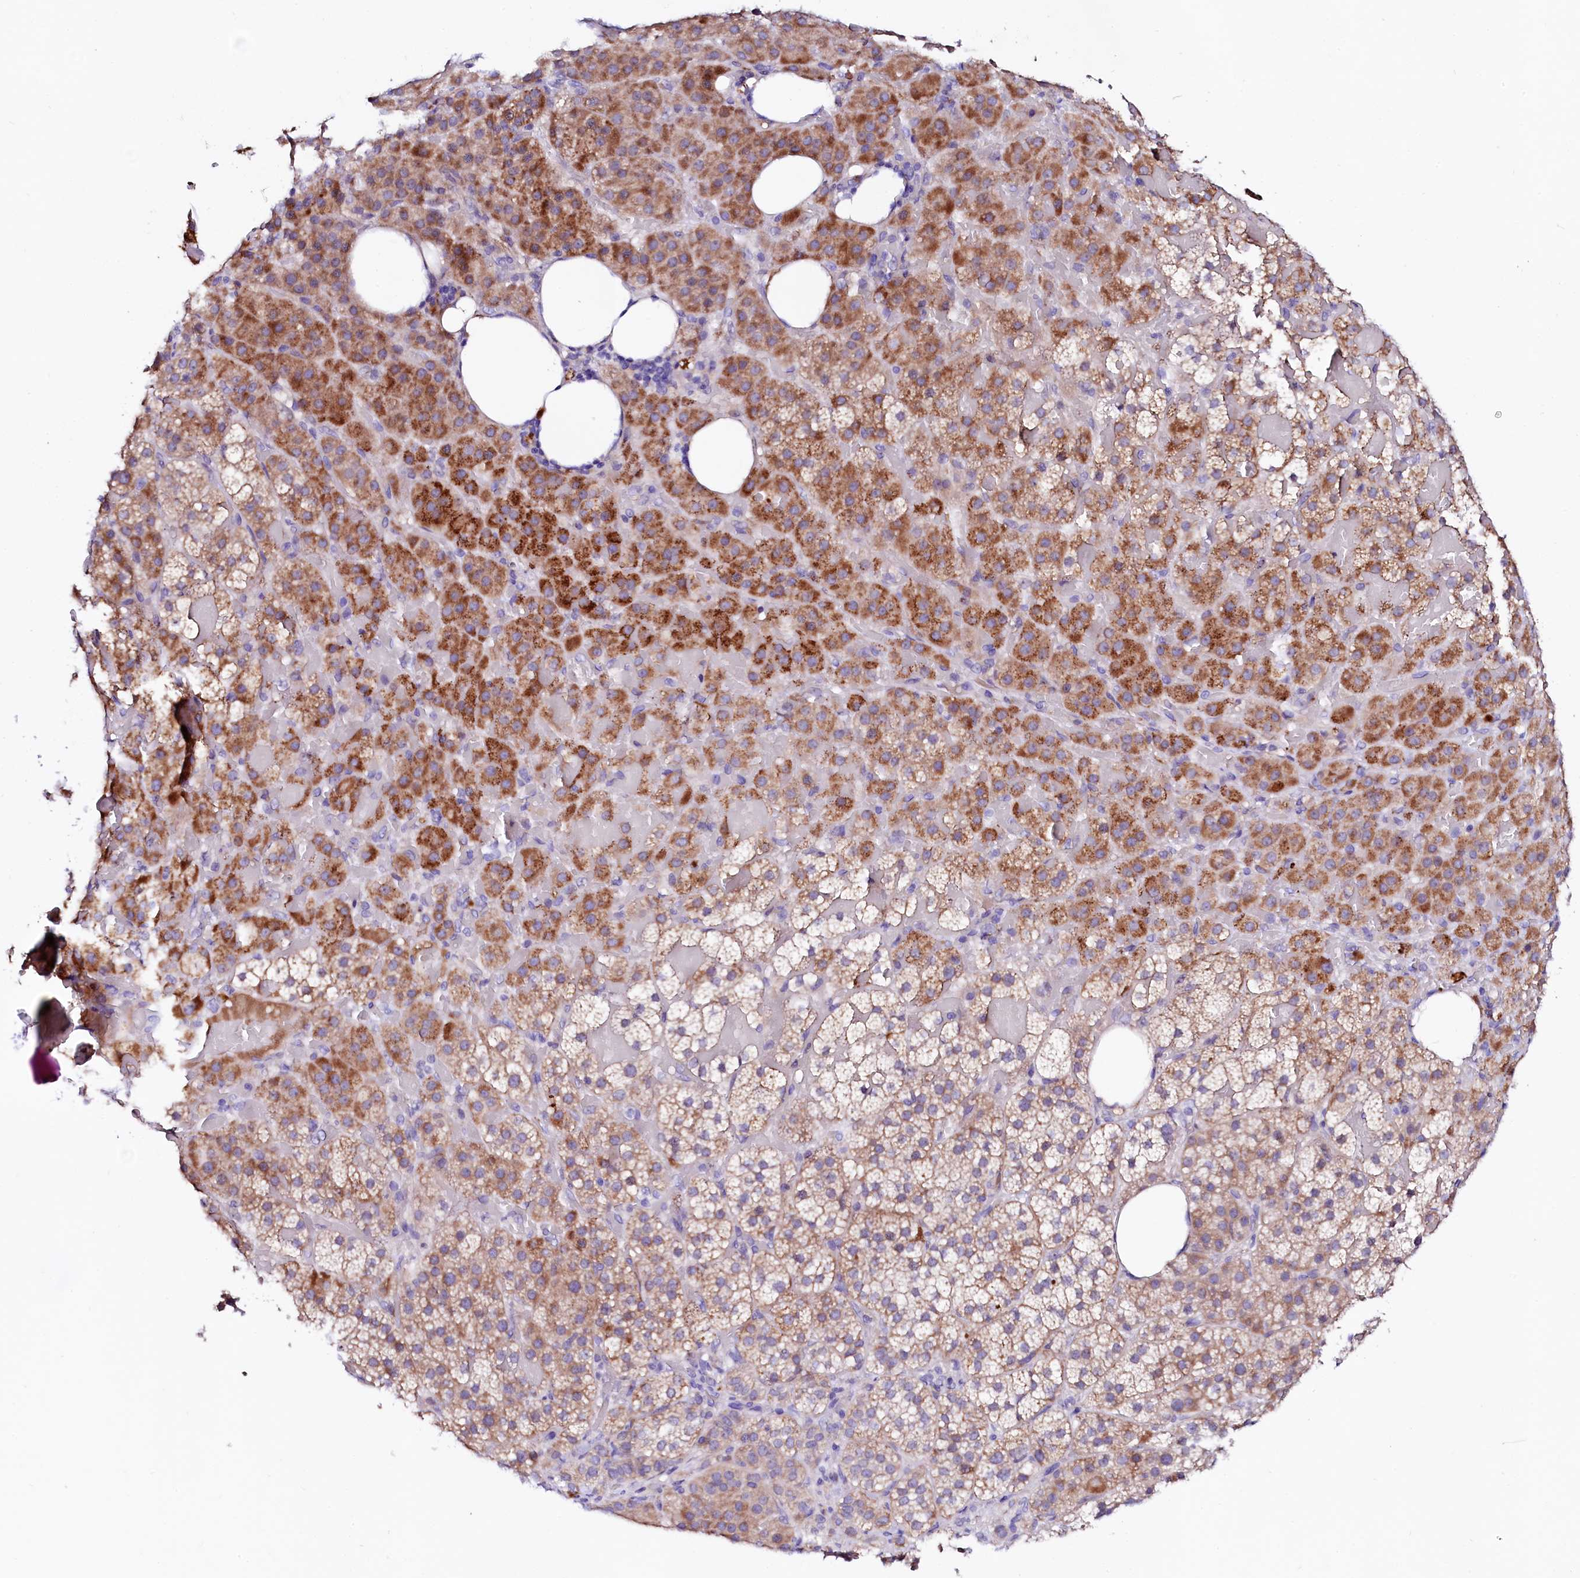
{"staining": {"intensity": "moderate", "quantity": "25%-75%", "location": "cytoplasmic/membranous"}, "tissue": "adrenal gland", "cell_type": "Glandular cells", "image_type": "normal", "snomed": [{"axis": "morphology", "description": "Normal tissue, NOS"}, {"axis": "topography", "description": "Adrenal gland"}], "caption": "Adrenal gland stained with DAB IHC displays medium levels of moderate cytoplasmic/membranous expression in approximately 25%-75% of glandular cells.", "gene": "BTBD16", "patient": {"sex": "female", "age": 59}}